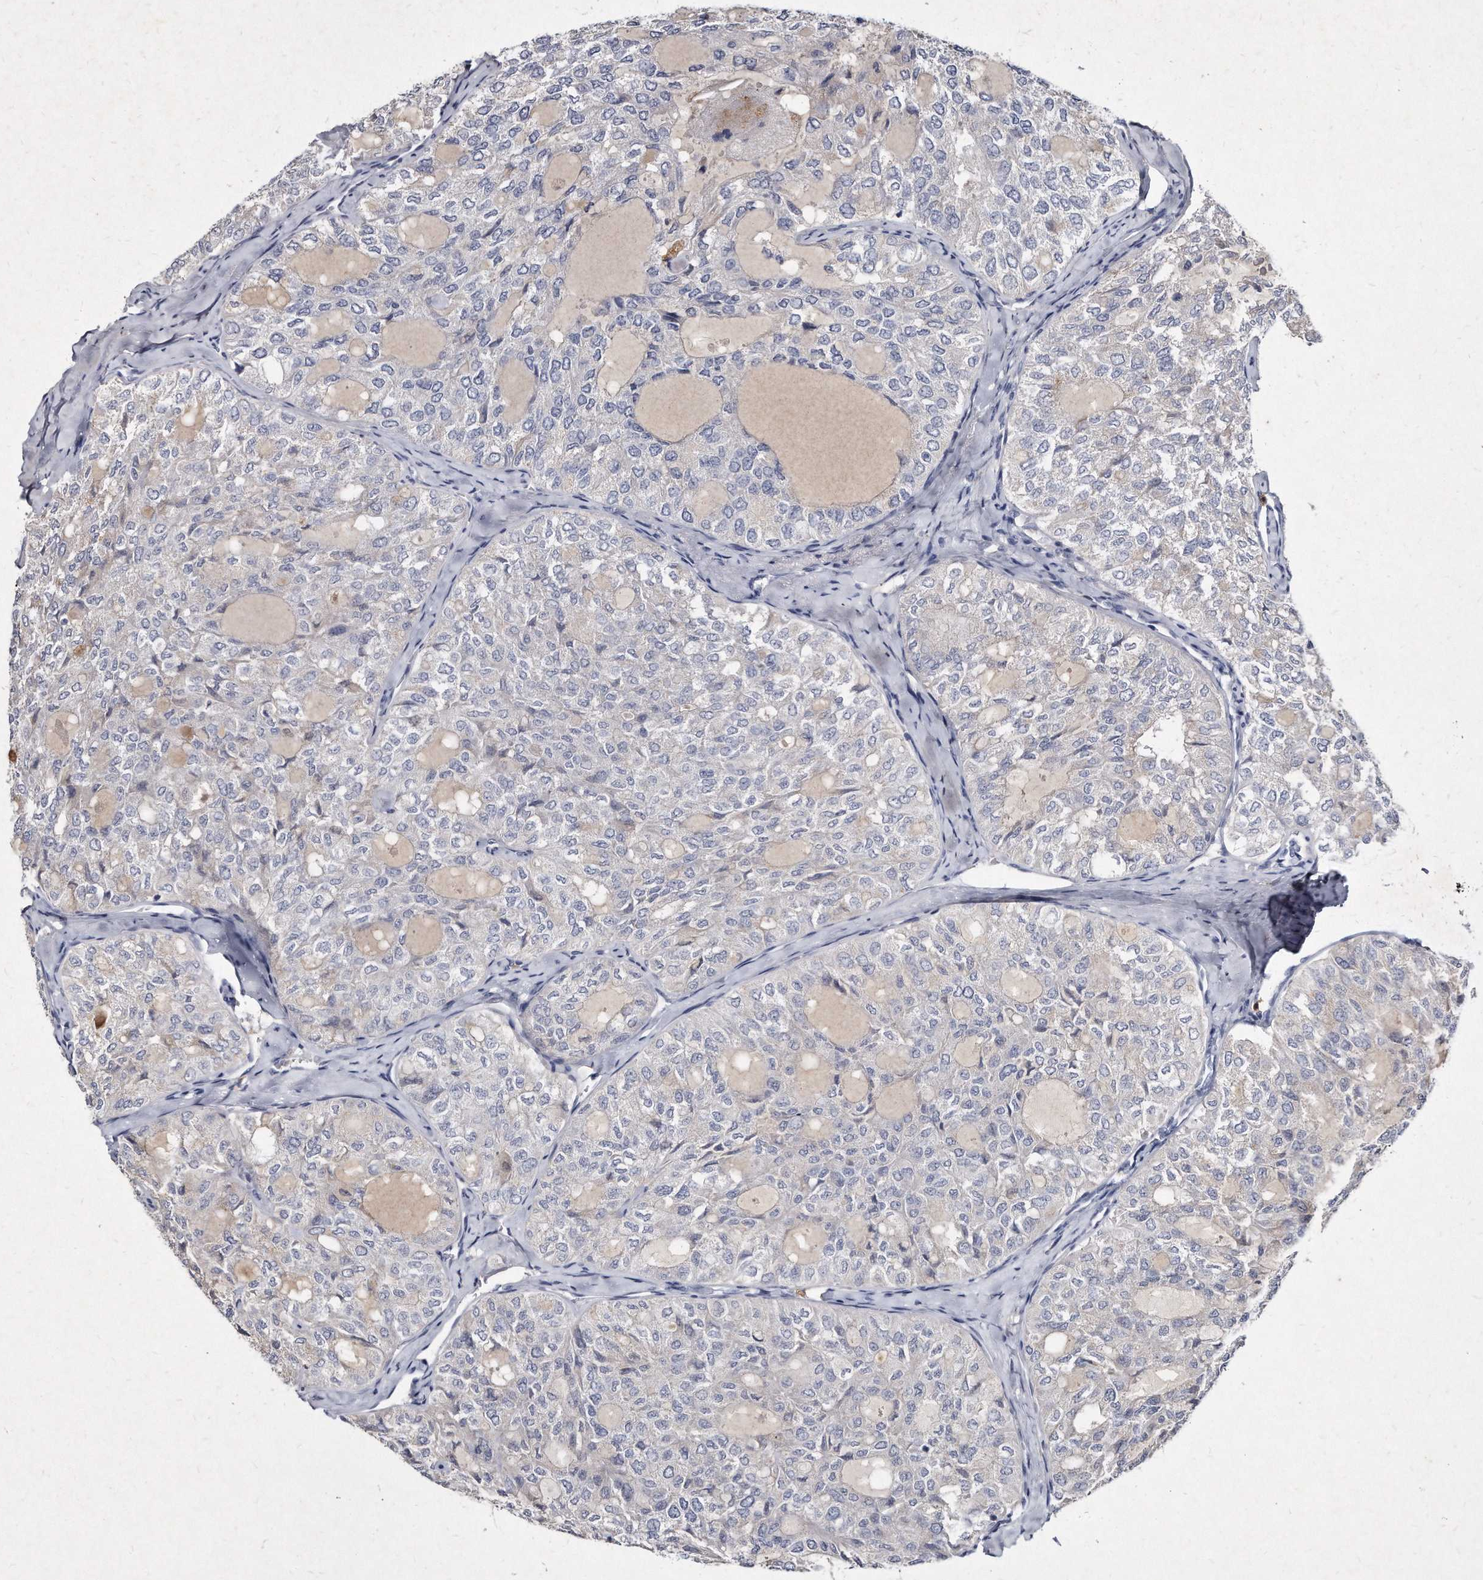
{"staining": {"intensity": "negative", "quantity": "none", "location": "none"}, "tissue": "thyroid cancer", "cell_type": "Tumor cells", "image_type": "cancer", "snomed": [{"axis": "morphology", "description": "Follicular adenoma carcinoma, NOS"}, {"axis": "topography", "description": "Thyroid gland"}], "caption": "DAB (3,3'-diaminobenzidine) immunohistochemical staining of human thyroid cancer (follicular adenoma carcinoma) demonstrates no significant positivity in tumor cells. (DAB immunohistochemistry (IHC), high magnification).", "gene": "KLHDC3", "patient": {"sex": "male", "age": 75}}